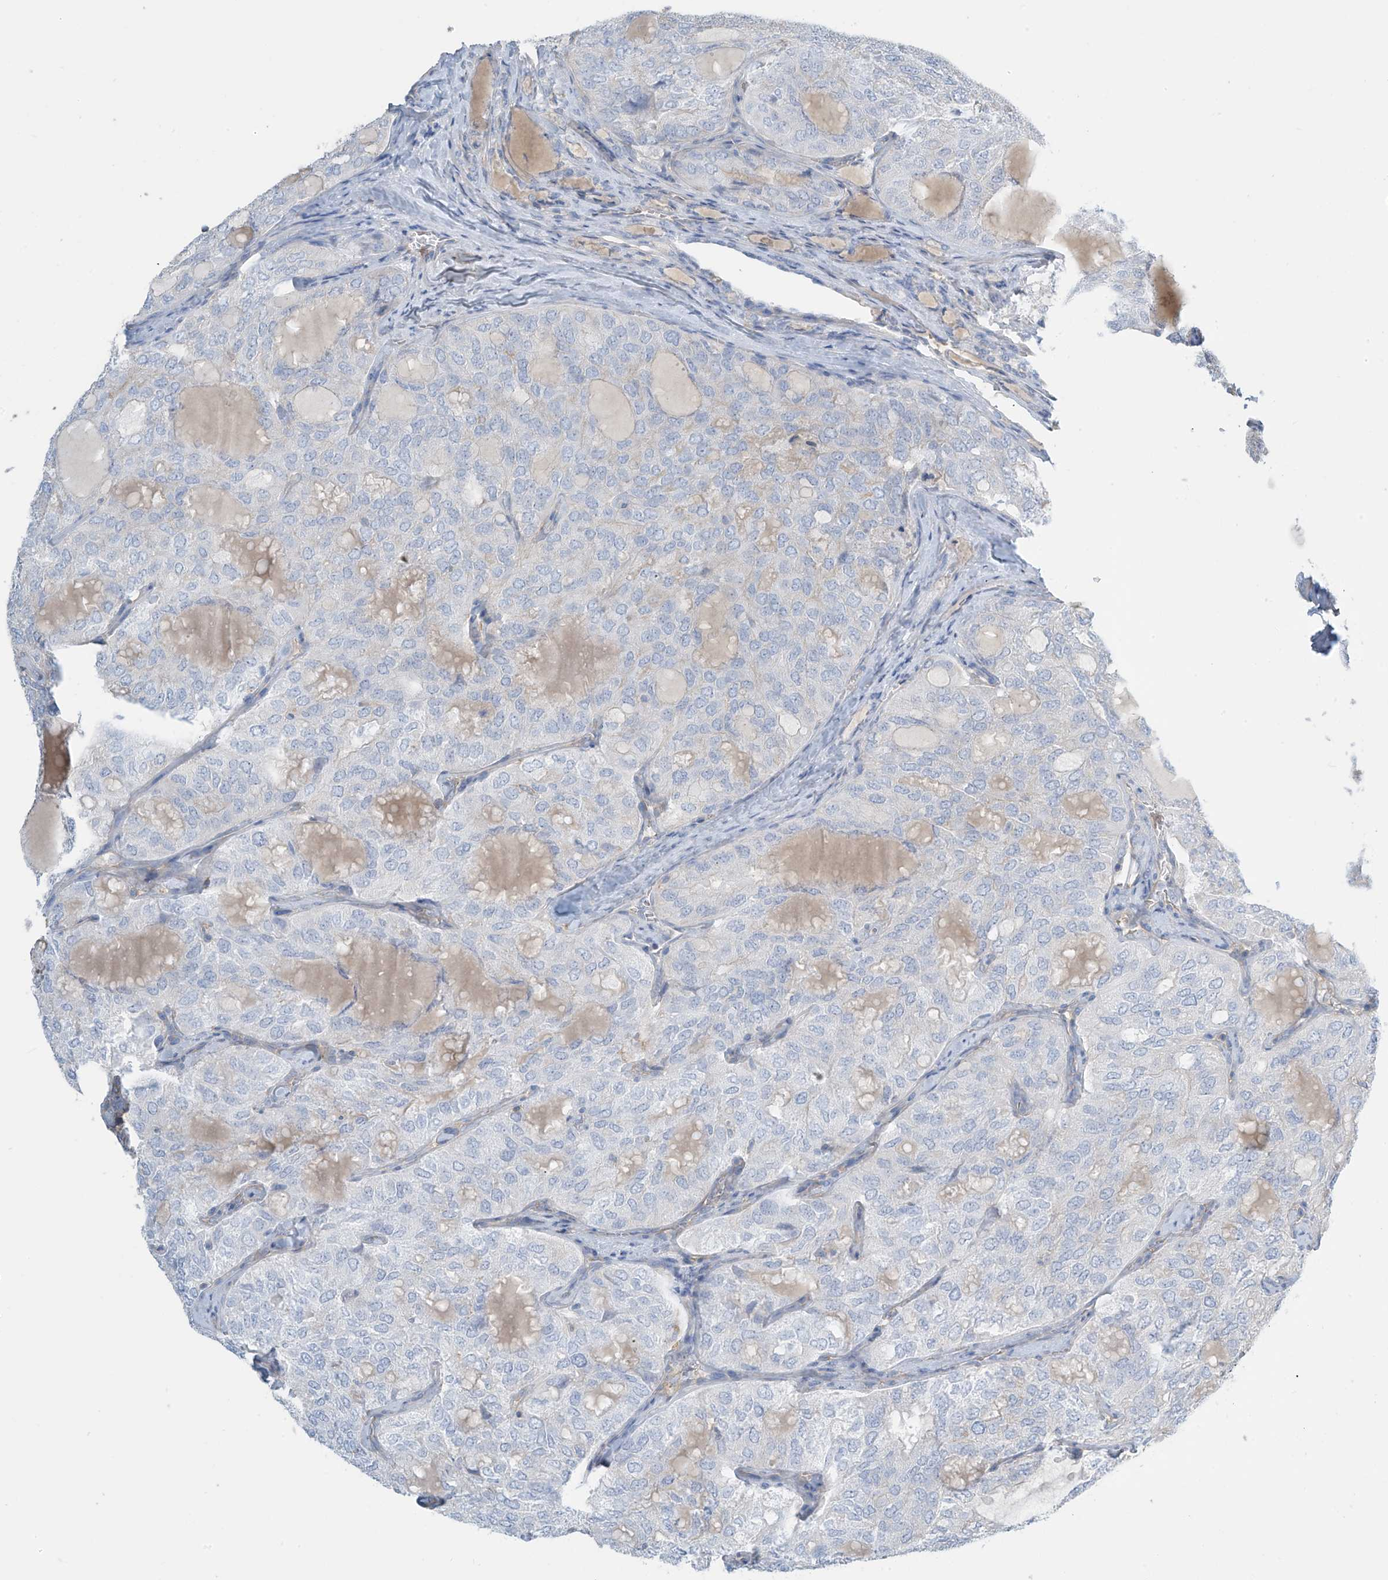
{"staining": {"intensity": "negative", "quantity": "none", "location": "none"}, "tissue": "thyroid cancer", "cell_type": "Tumor cells", "image_type": "cancer", "snomed": [{"axis": "morphology", "description": "Follicular adenoma carcinoma, NOS"}, {"axis": "topography", "description": "Thyroid gland"}], "caption": "An IHC image of thyroid cancer is shown. There is no staining in tumor cells of thyroid cancer. The staining is performed using DAB (3,3'-diaminobenzidine) brown chromogen with nuclei counter-stained in using hematoxylin.", "gene": "ZNF846", "patient": {"sex": "male", "age": 75}}